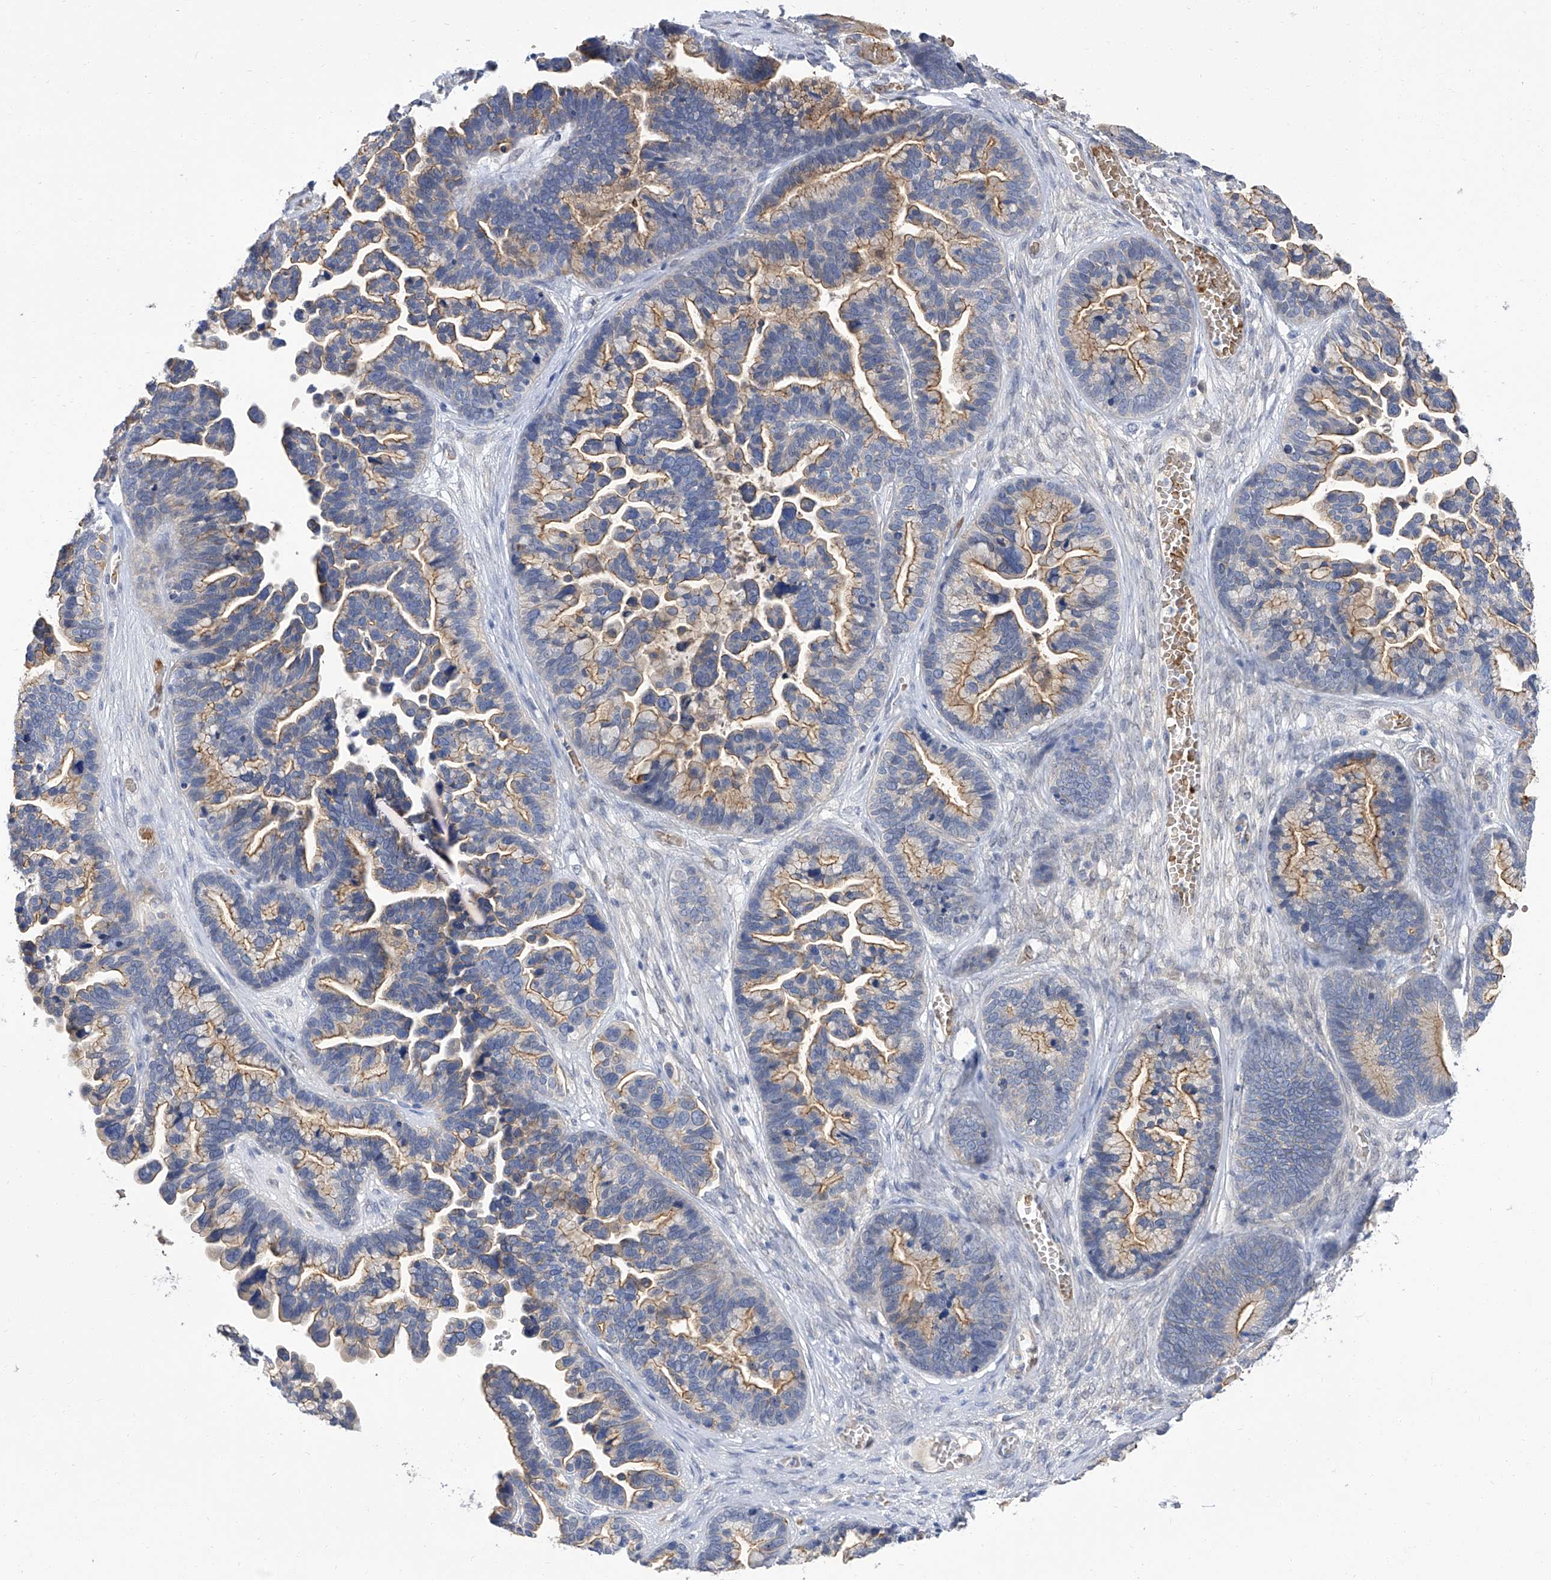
{"staining": {"intensity": "moderate", "quantity": "25%-75%", "location": "cytoplasmic/membranous"}, "tissue": "ovarian cancer", "cell_type": "Tumor cells", "image_type": "cancer", "snomed": [{"axis": "morphology", "description": "Cystadenocarcinoma, serous, NOS"}, {"axis": "topography", "description": "Ovary"}], "caption": "IHC histopathology image of neoplastic tissue: ovarian cancer stained using IHC exhibits medium levels of moderate protein expression localized specifically in the cytoplasmic/membranous of tumor cells, appearing as a cytoplasmic/membranous brown color.", "gene": "PARD3", "patient": {"sex": "female", "age": 56}}